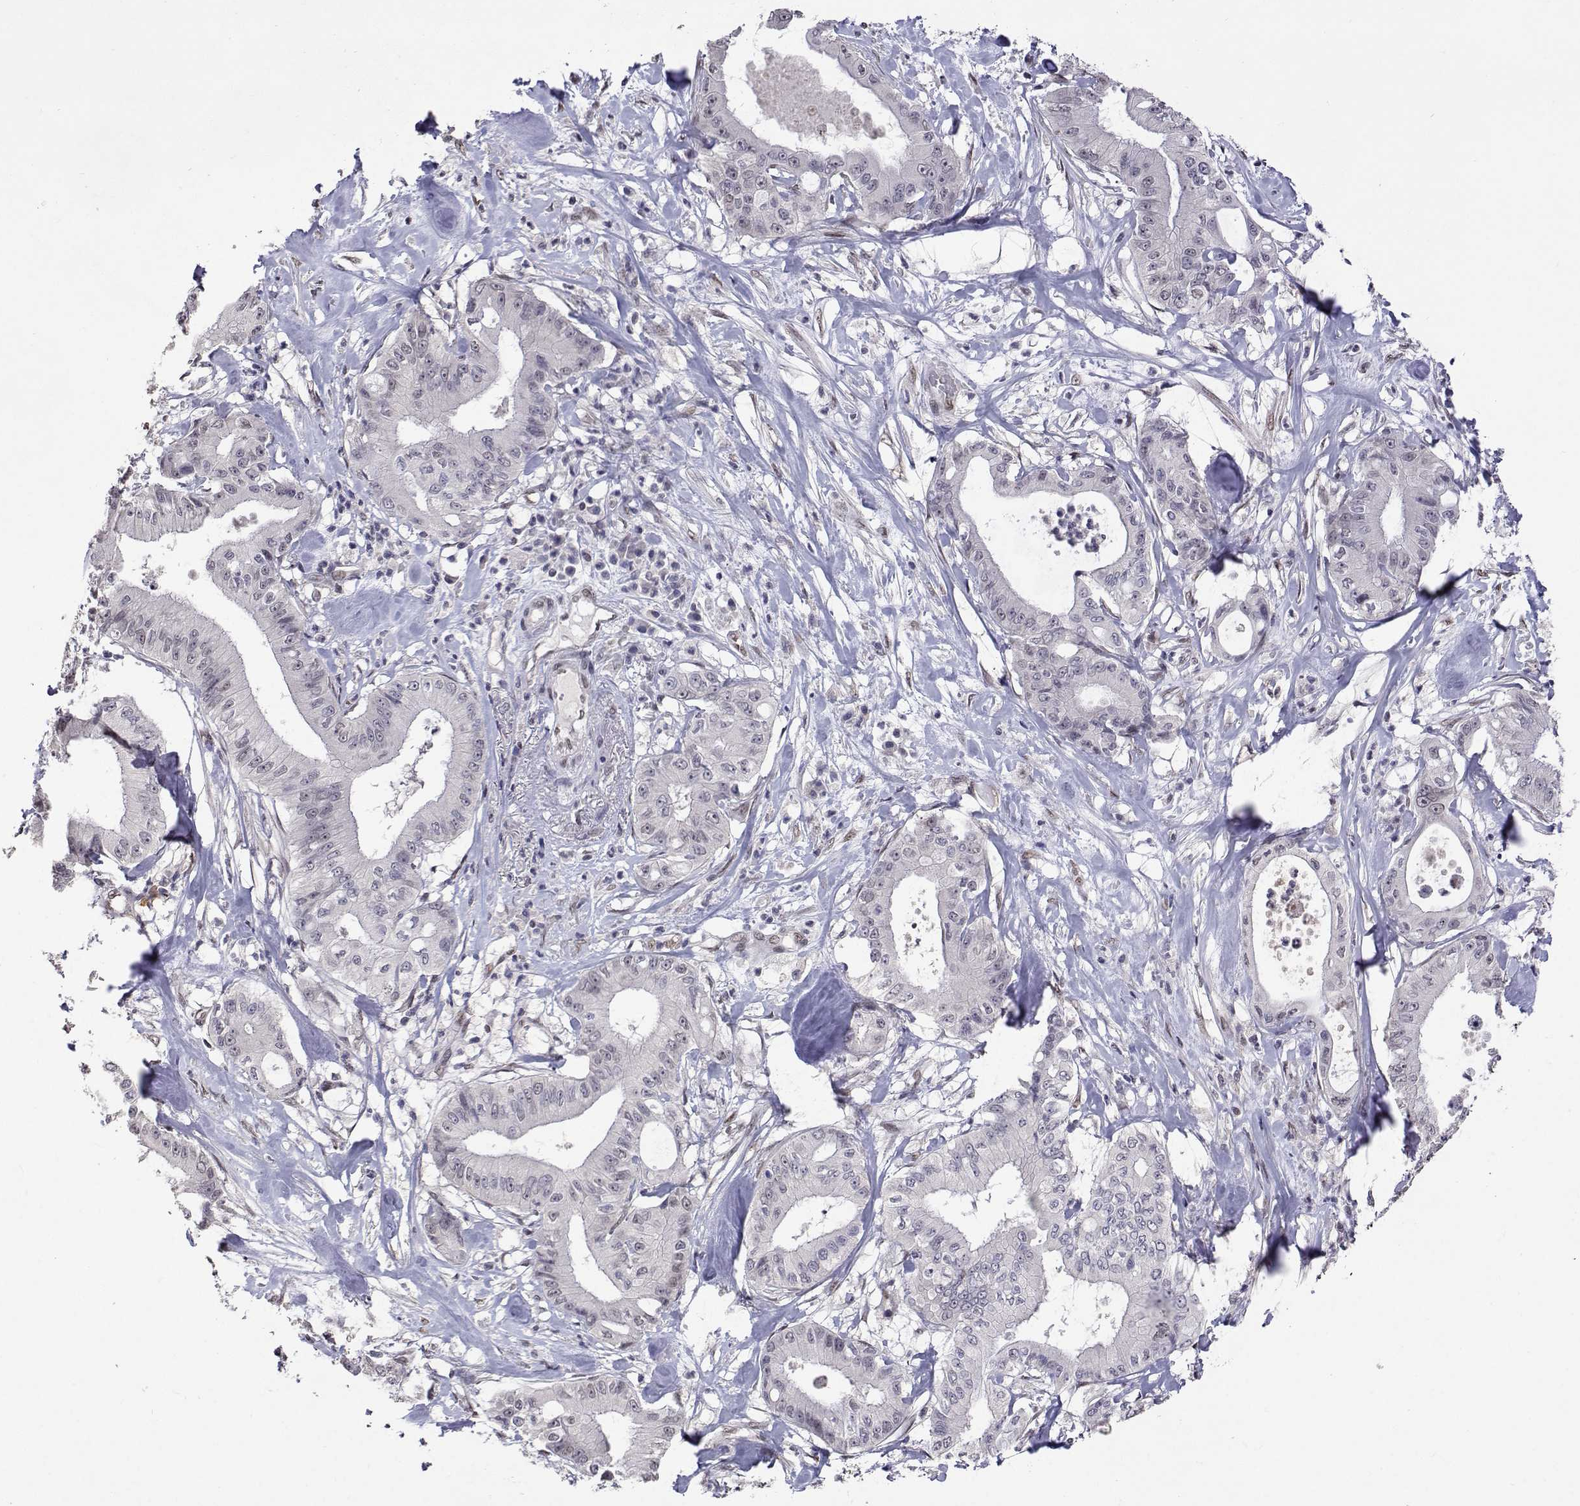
{"staining": {"intensity": "negative", "quantity": "none", "location": "none"}, "tissue": "pancreatic cancer", "cell_type": "Tumor cells", "image_type": "cancer", "snomed": [{"axis": "morphology", "description": "Adenocarcinoma, NOS"}, {"axis": "topography", "description": "Pancreas"}], "caption": "A histopathology image of human pancreatic cancer (adenocarcinoma) is negative for staining in tumor cells.", "gene": "HNRNPA0", "patient": {"sex": "male", "age": 71}}